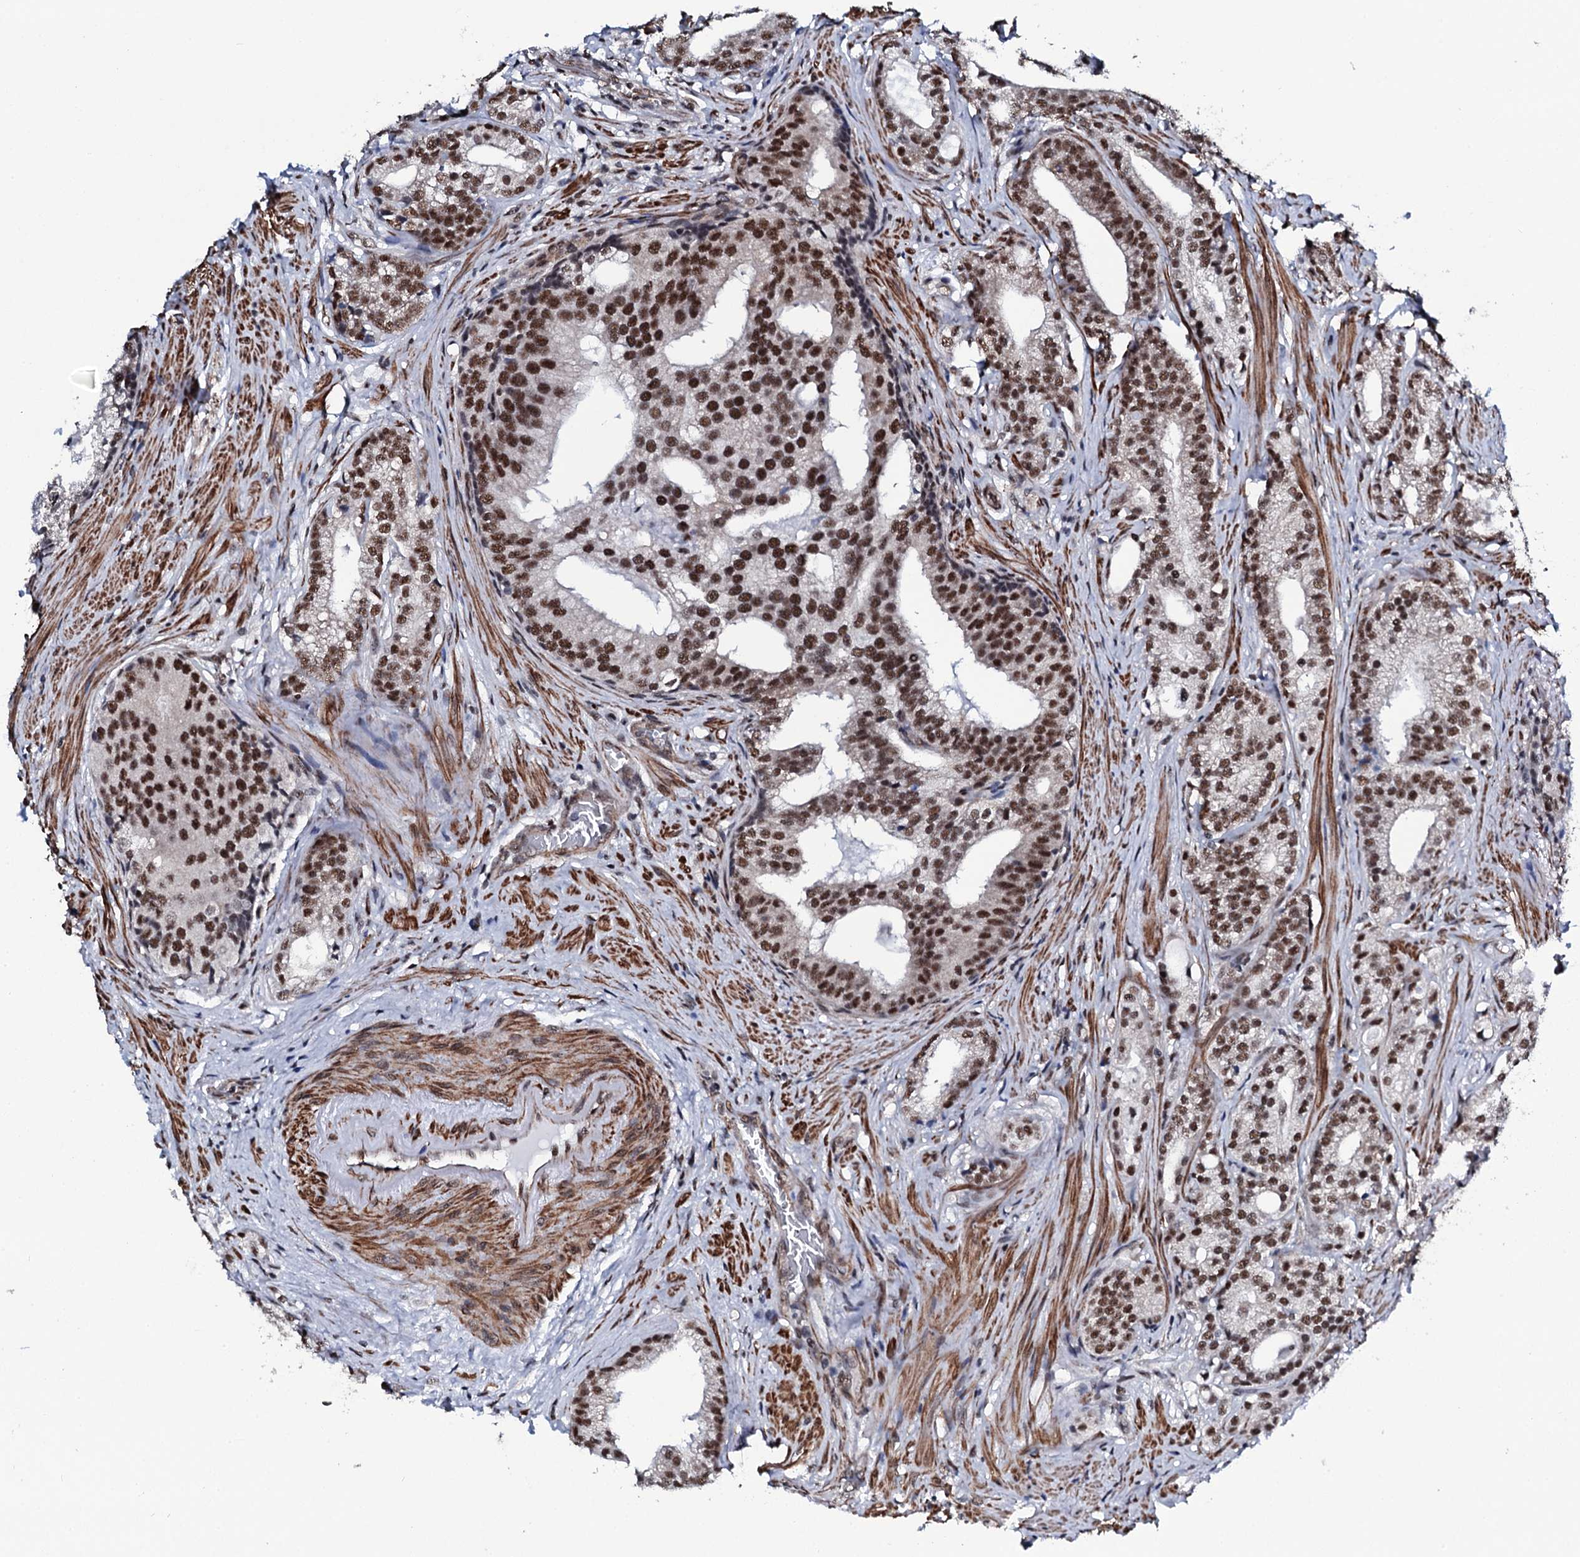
{"staining": {"intensity": "moderate", "quantity": ">75%", "location": "nuclear"}, "tissue": "prostate cancer", "cell_type": "Tumor cells", "image_type": "cancer", "snomed": [{"axis": "morphology", "description": "Adenocarcinoma, Low grade"}, {"axis": "topography", "description": "Prostate"}], "caption": "Prostate adenocarcinoma (low-grade) was stained to show a protein in brown. There is medium levels of moderate nuclear staining in about >75% of tumor cells.", "gene": "CWC15", "patient": {"sex": "male", "age": 71}}